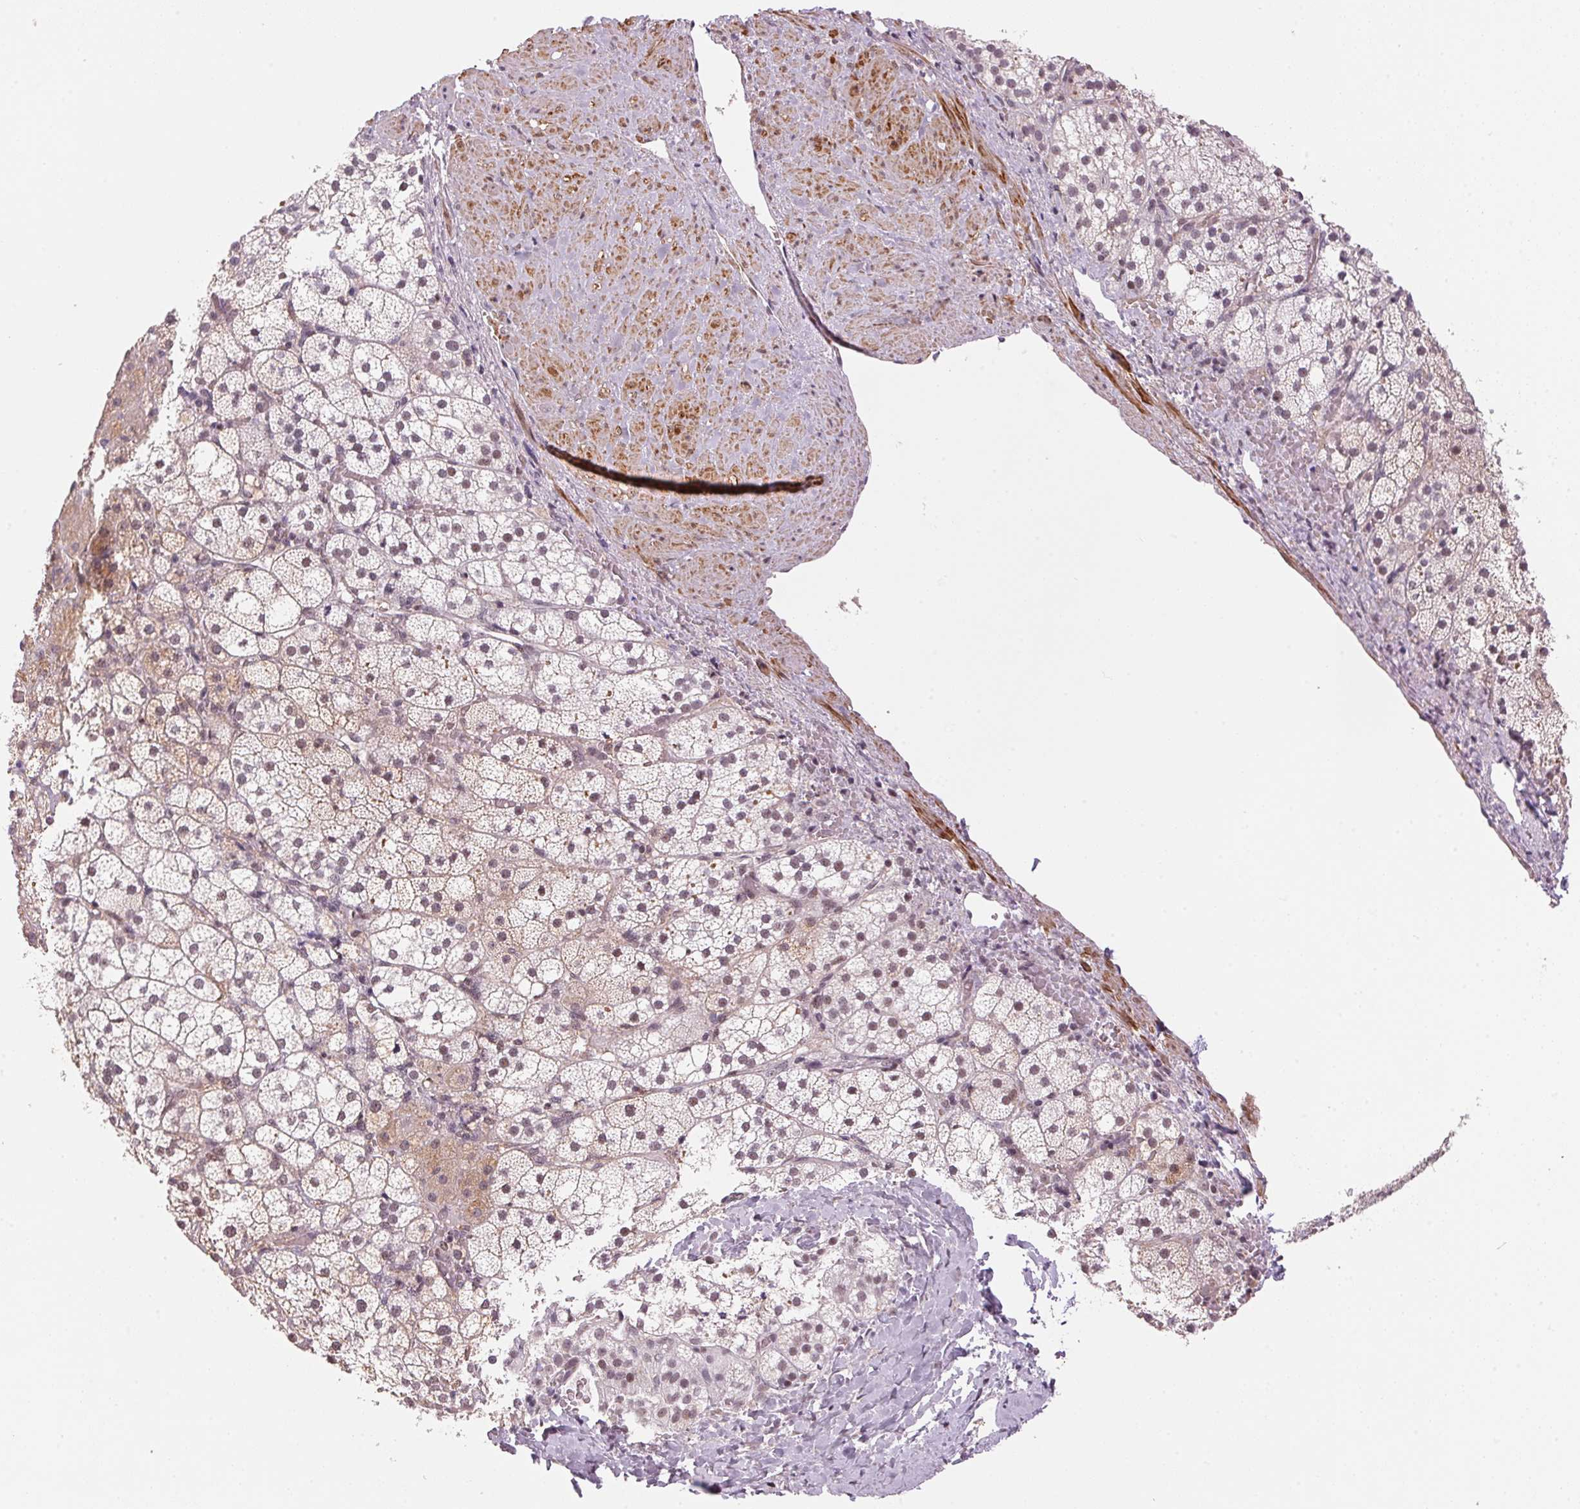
{"staining": {"intensity": "weak", "quantity": "25%-75%", "location": "nuclear"}, "tissue": "adrenal gland", "cell_type": "Glandular cells", "image_type": "normal", "snomed": [{"axis": "morphology", "description": "Normal tissue, NOS"}, {"axis": "topography", "description": "Adrenal gland"}], "caption": "A histopathology image of adrenal gland stained for a protein displays weak nuclear brown staining in glandular cells.", "gene": "HNRNPDL", "patient": {"sex": "male", "age": 53}}